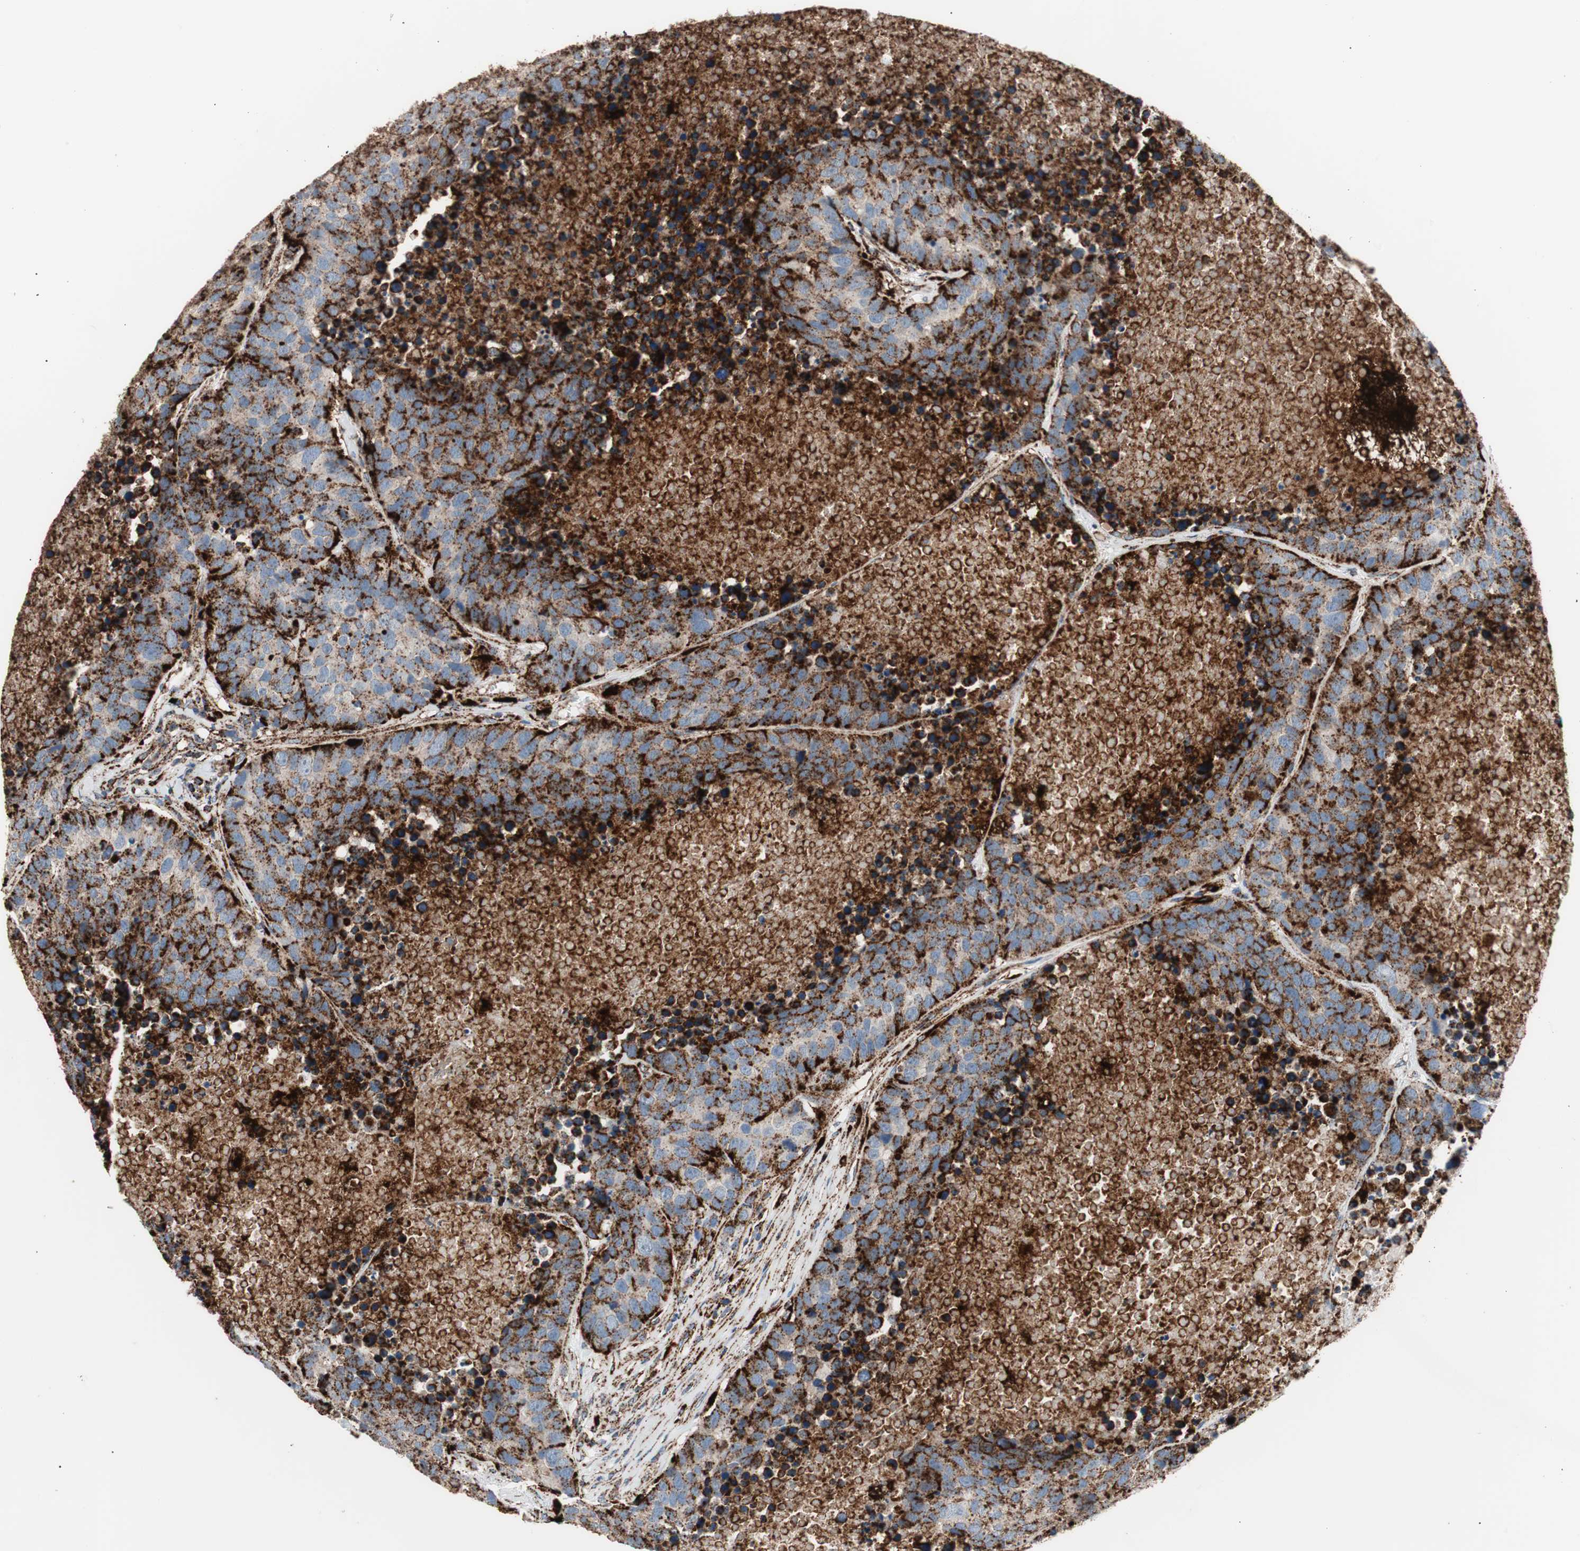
{"staining": {"intensity": "strong", "quantity": ">75%", "location": "cytoplasmic/membranous"}, "tissue": "carcinoid", "cell_type": "Tumor cells", "image_type": "cancer", "snomed": [{"axis": "morphology", "description": "Carcinoid, malignant, NOS"}, {"axis": "topography", "description": "Lung"}], "caption": "Protein expression analysis of human malignant carcinoid reveals strong cytoplasmic/membranous positivity in about >75% of tumor cells.", "gene": "LAMP1", "patient": {"sex": "male", "age": 60}}